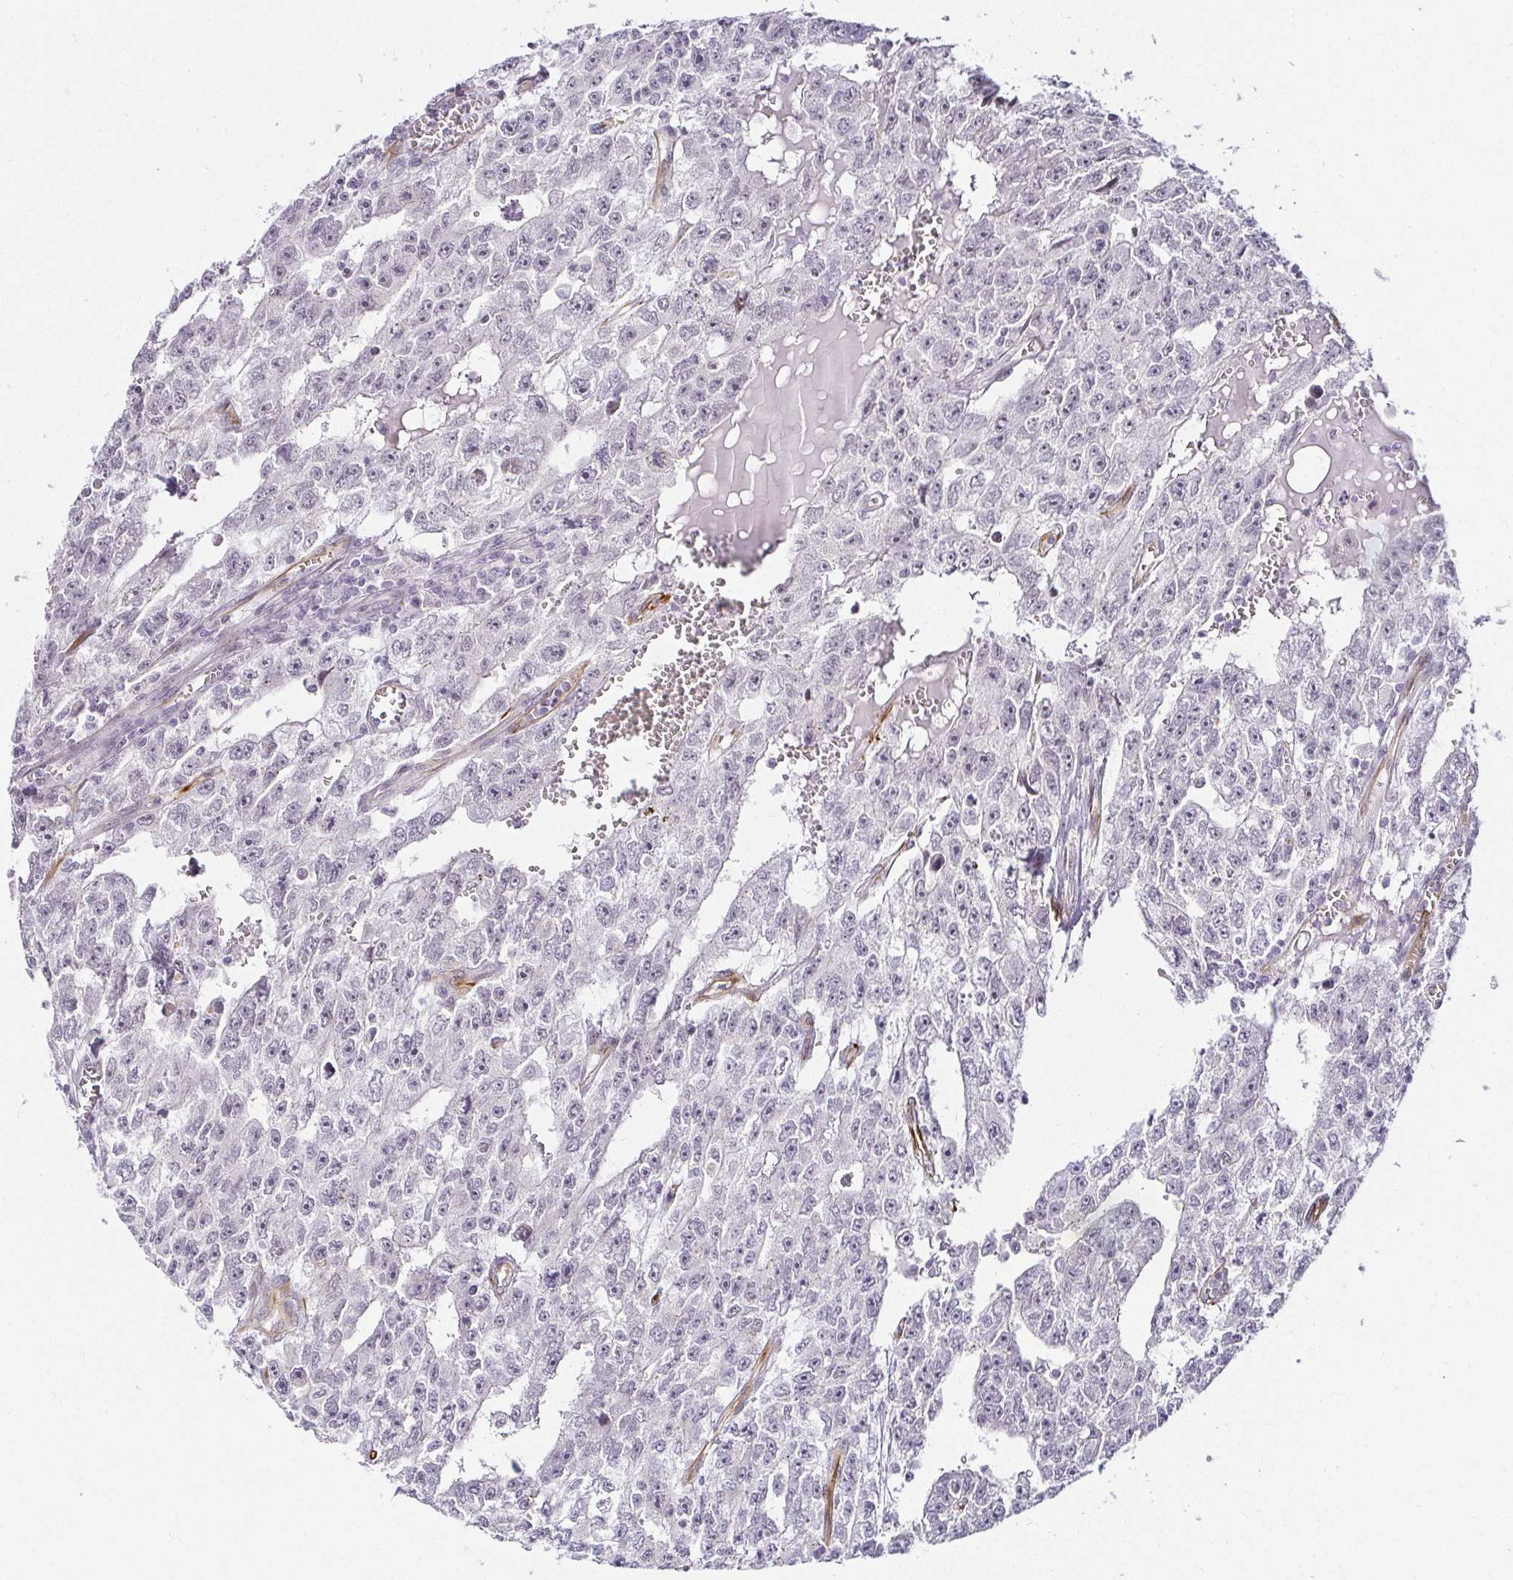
{"staining": {"intensity": "negative", "quantity": "none", "location": "none"}, "tissue": "testis cancer", "cell_type": "Tumor cells", "image_type": "cancer", "snomed": [{"axis": "morphology", "description": "Carcinoma, Embryonal, NOS"}, {"axis": "topography", "description": "Testis"}], "caption": "This is an immunohistochemistry (IHC) image of human testis cancer. There is no positivity in tumor cells.", "gene": "ACAN", "patient": {"sex": "male", "age": 20}}